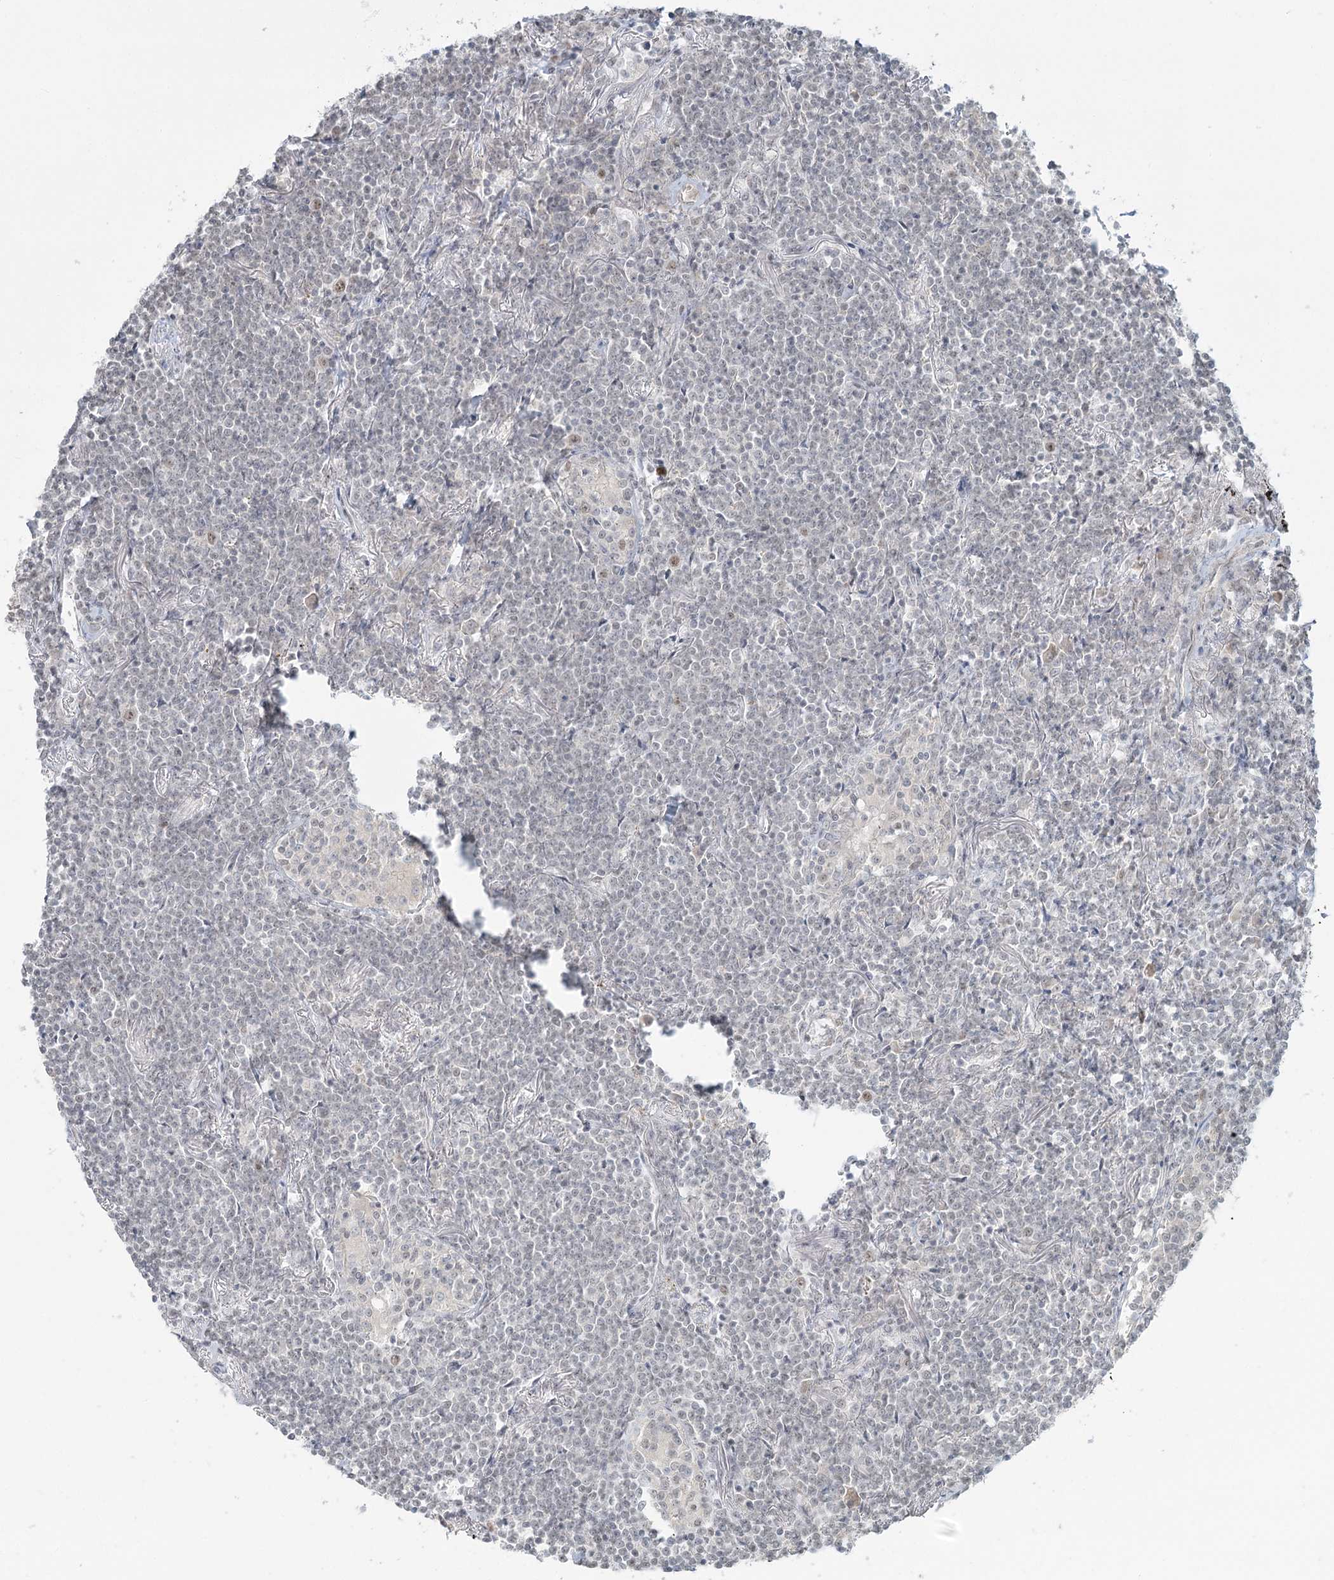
{"staining": {"intensity": "negative", "quantity": "none", "location": "none"}, "tissue": "lymphoma", "cell_type": "Tumor cells", "image_type": "cancer", "snomed": [{"axis": "morphology", "description": "Malignant lymphoma, non-Hodgkin's type, Low grade"}, {"axis": "topography", "description": "Lung"}], "caption": "Immunohistochemical staining of low-grade malignant lymphoma, non-Hodgkin's type exhibits no significant staining in tumor cells.", "gene": "R3HCC1L", "patient": {"sex": "female", "age": 71}}